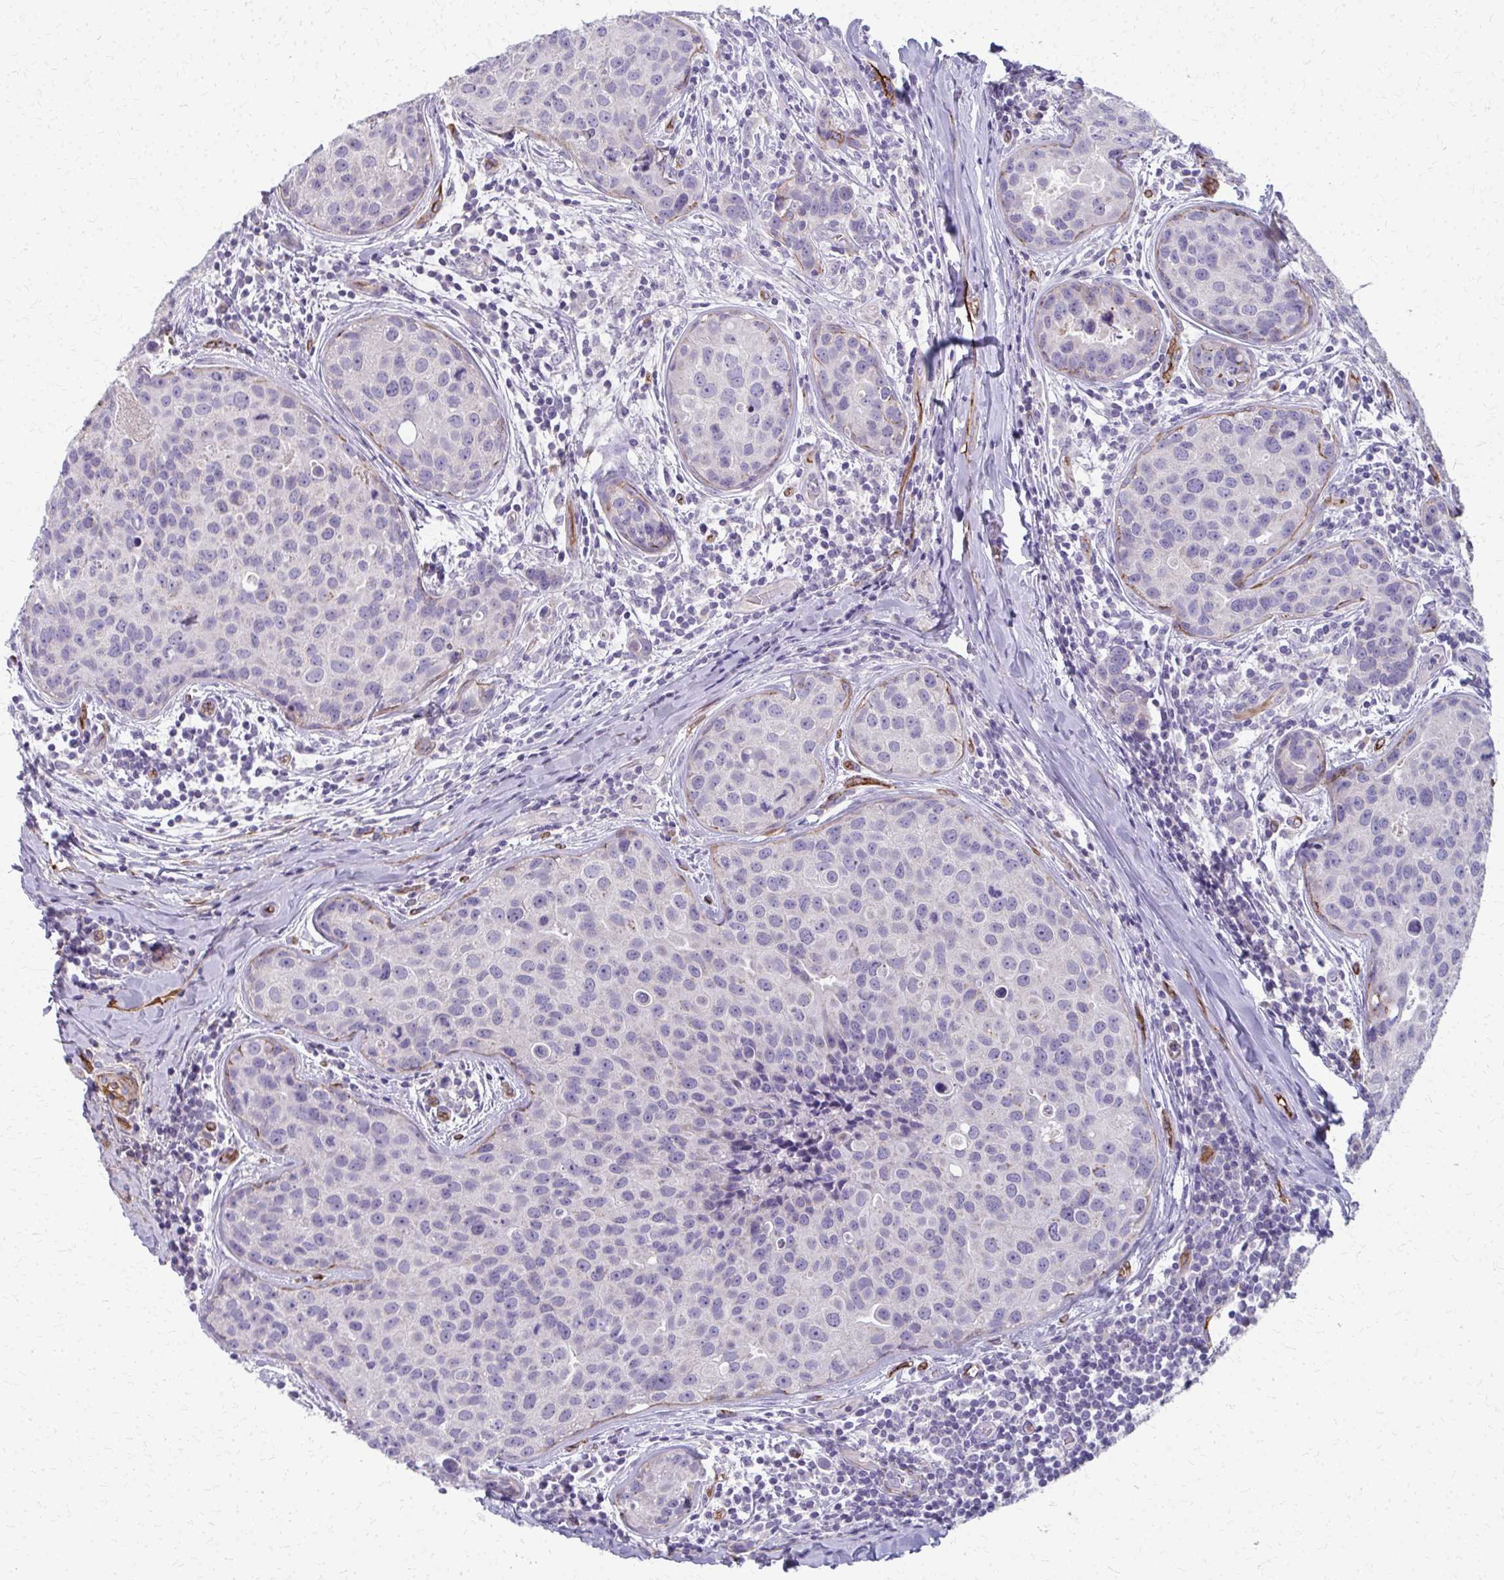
{"staining": {"intensity": "negative", "quantity": "none", "location": "none"}, "tissue": "breast cancer", "cell_type": "Tumor cells", "image_type": "cancer", "snomed": [{"axis": "morphology", "description": "Duct carcinoma"}, {"axis": "topography", "description": "Breast"}], "caption": "DAB immunohistochemical staining of human breast cancer (intraductal carcinoma) demonstrates no significant positivity in tumor cells.", "gene": "ADIPOQ", "patient": {"sex": "female", "age": 24}}